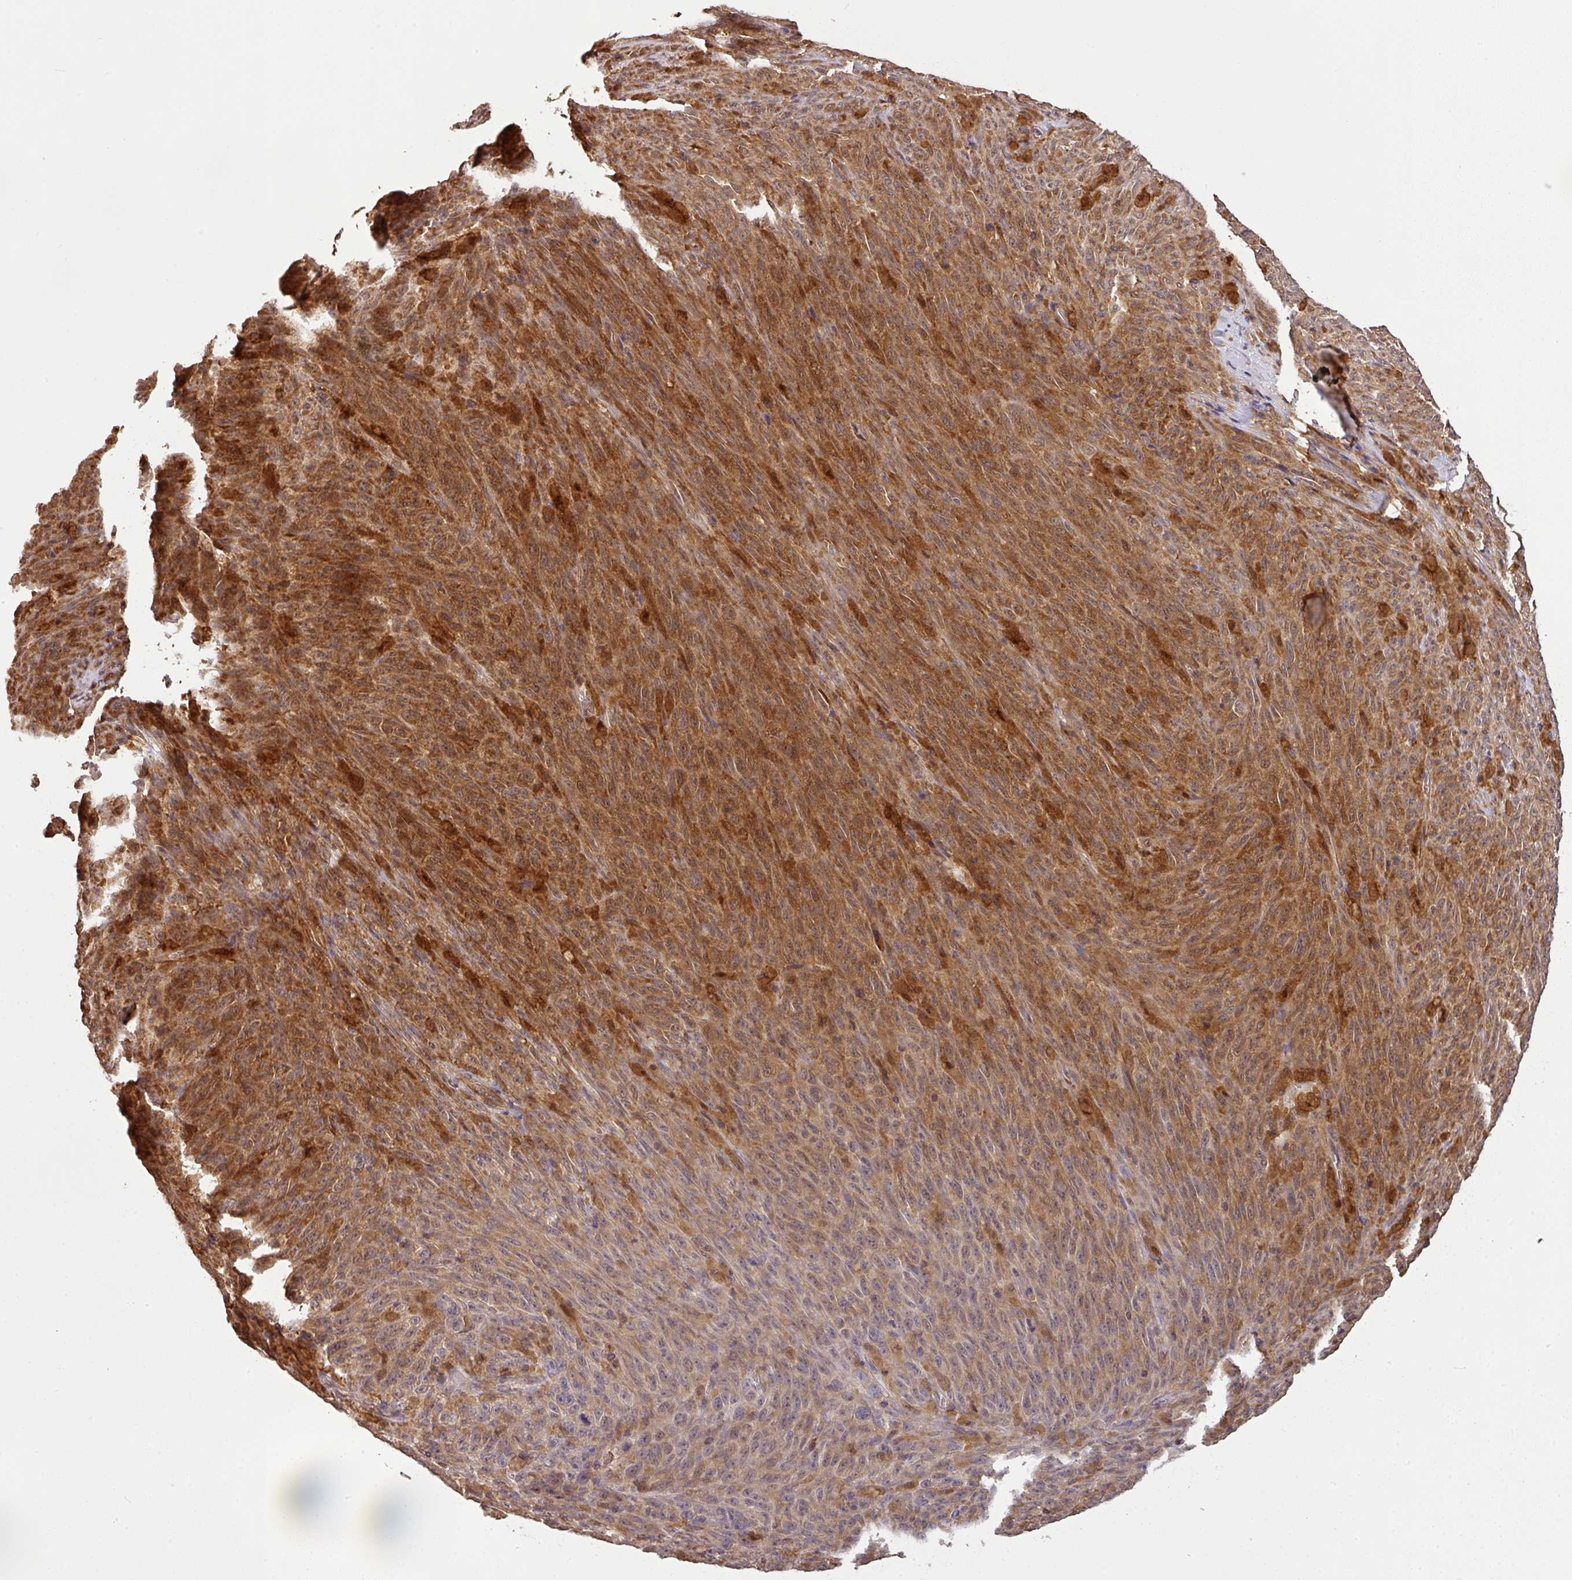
{"staining": {"intensity": "moderate", "quantity": ">75%", "location": "cytoplasmic/membranous,nuclear"}, "tissue": "melanoma", "cell_type": "Tumor cells", "image_type": "cancer", "snomed": [{"axis": "morphology", "description": "Malignant melanoma, NOS"}, {"axis": "topography", "description": "Skin"}], "caption": "The photomicrograph reveals a brown stain indicating the presence of a protein in the cytoplasmic/membranous and nuclear of tumor cells in malignant melanoma.", "gene": "ARPIN", "patient": {"sex": "female", "age": 82}}